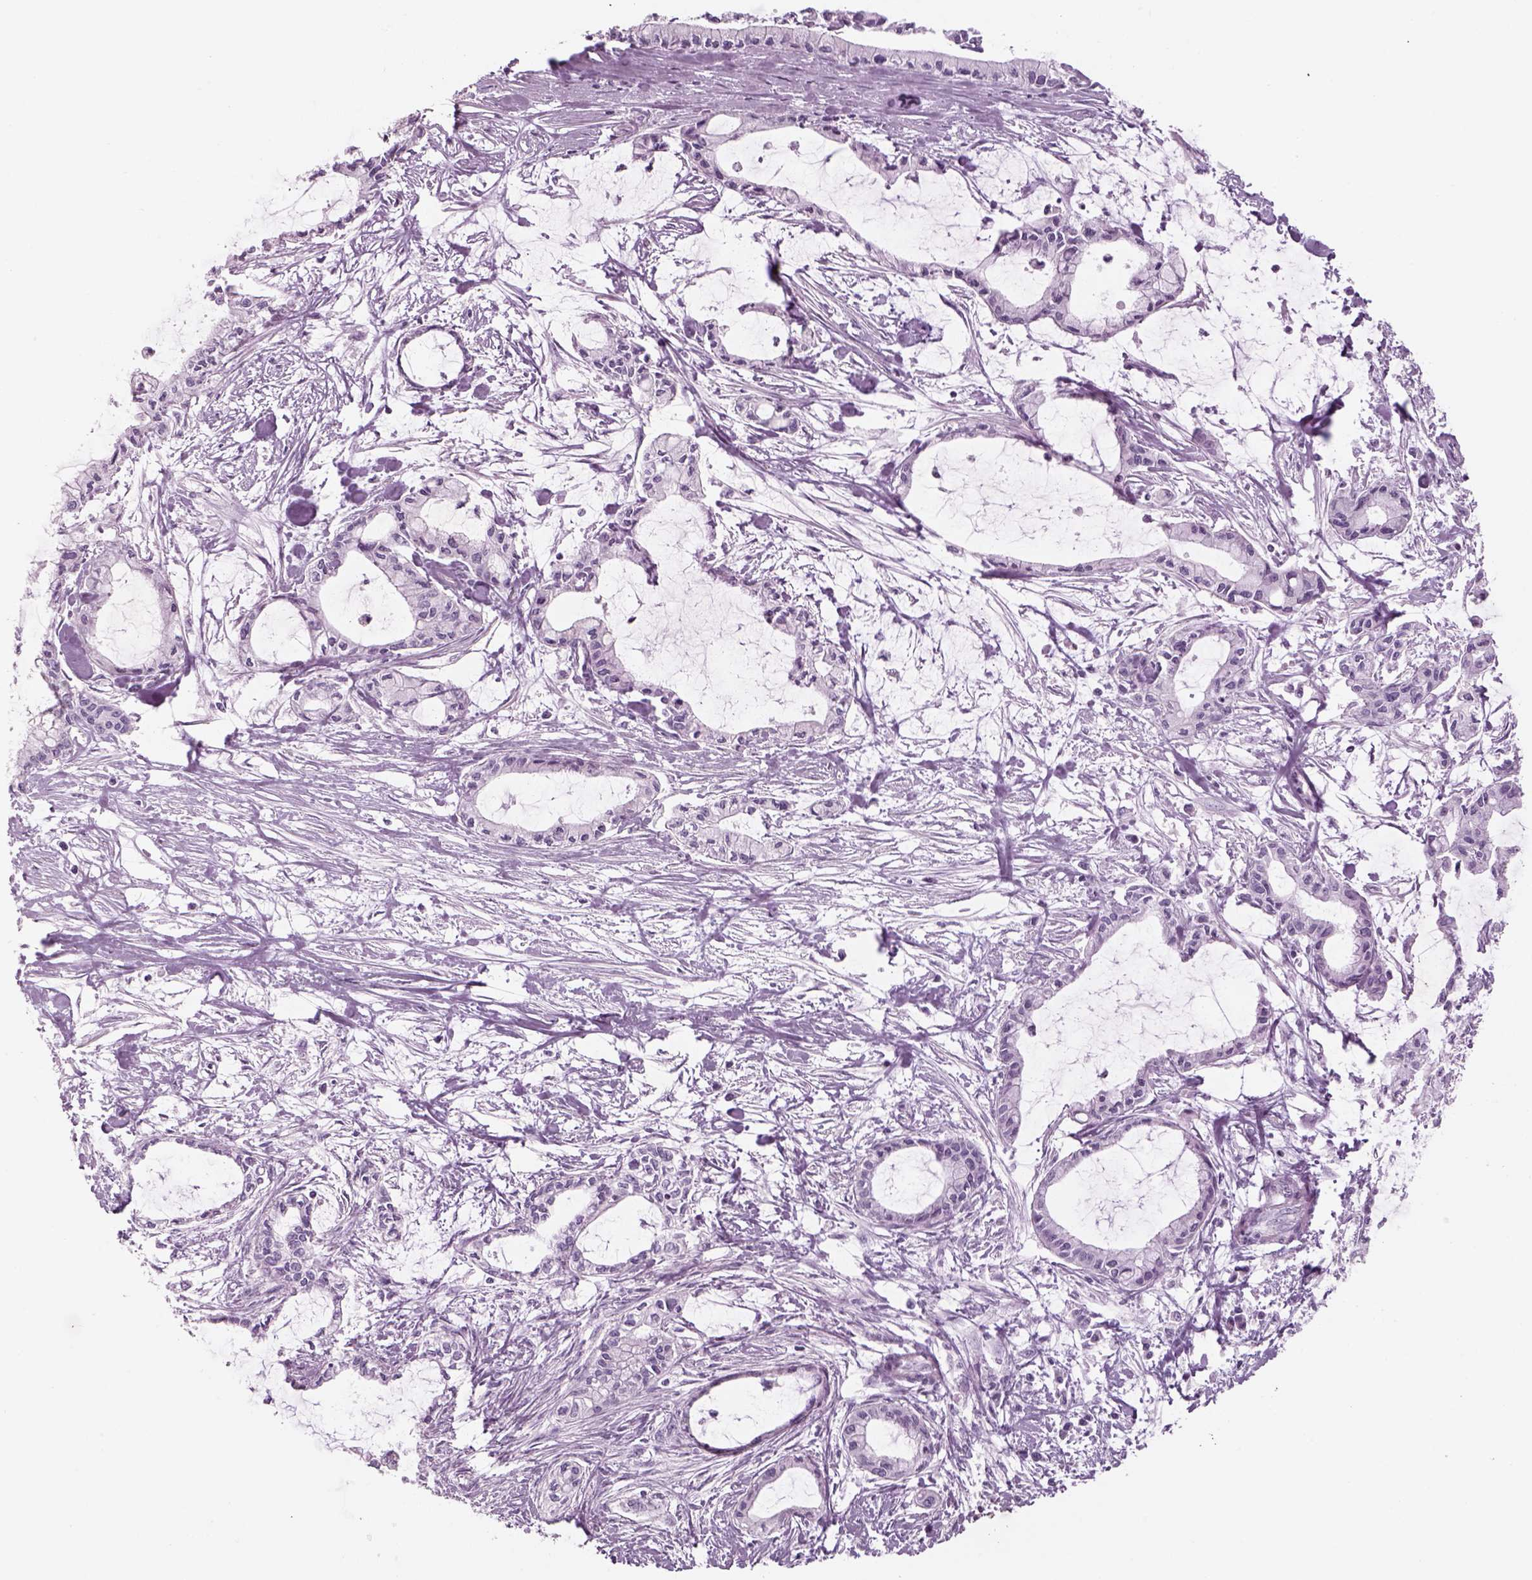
{"staining": {"intensity": "negative", "quantity": "none", "location": "none"}, "tissue": "pancreatic cancer", "cell_type": "Tumor cells", "image_type": "cancer", "snomed": [{"axis": "morphology", "description": "Adenocarcinoma, NOS"}, {"axis": "topography", "description": "Pancreas"}], "caption": "Immunohistochemistry of human pancreatic cancer (adenocarcinoma) reveals no staining in tumor cells.", "gene": "GAS2L2", "patient": {"sex": "male", "age": 48}}